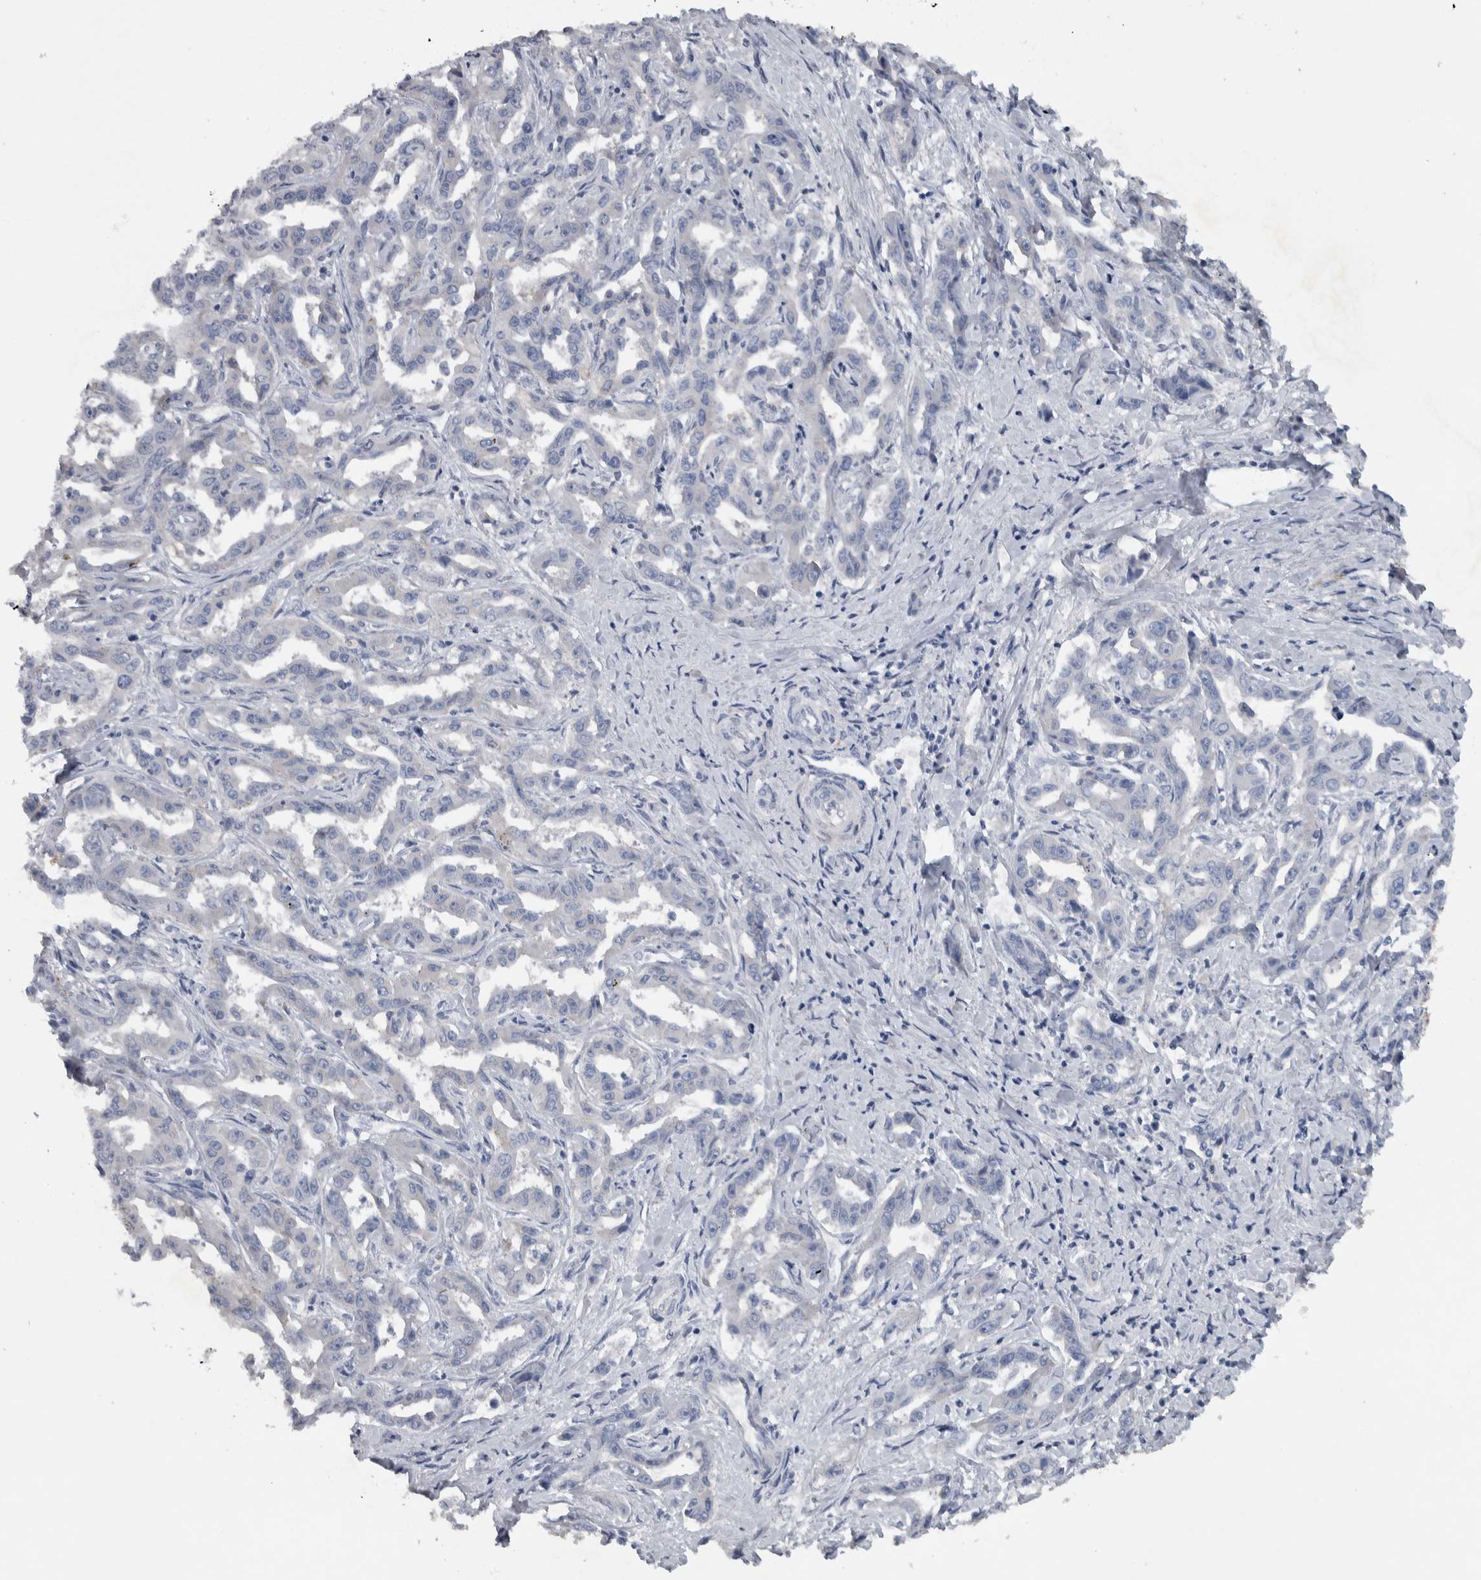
{"staining": {"intensity": "negative", "quantity": "none", "location": "none"}, "tissue": "liver cancer", "cell_type": "Tumor cells", "image_type": "cancer", "snomed": [{"axis": "morphology", "description": "Cholangiocarcinoma"}, {"axis": "topography", "description": "Liver"}], "caption": "DAB immunohistochemical staining of human liver cancer displays no significant staining in tumor cells.", "gene": "NT5C2", "patient": {"sex": "male", "age": 59}}